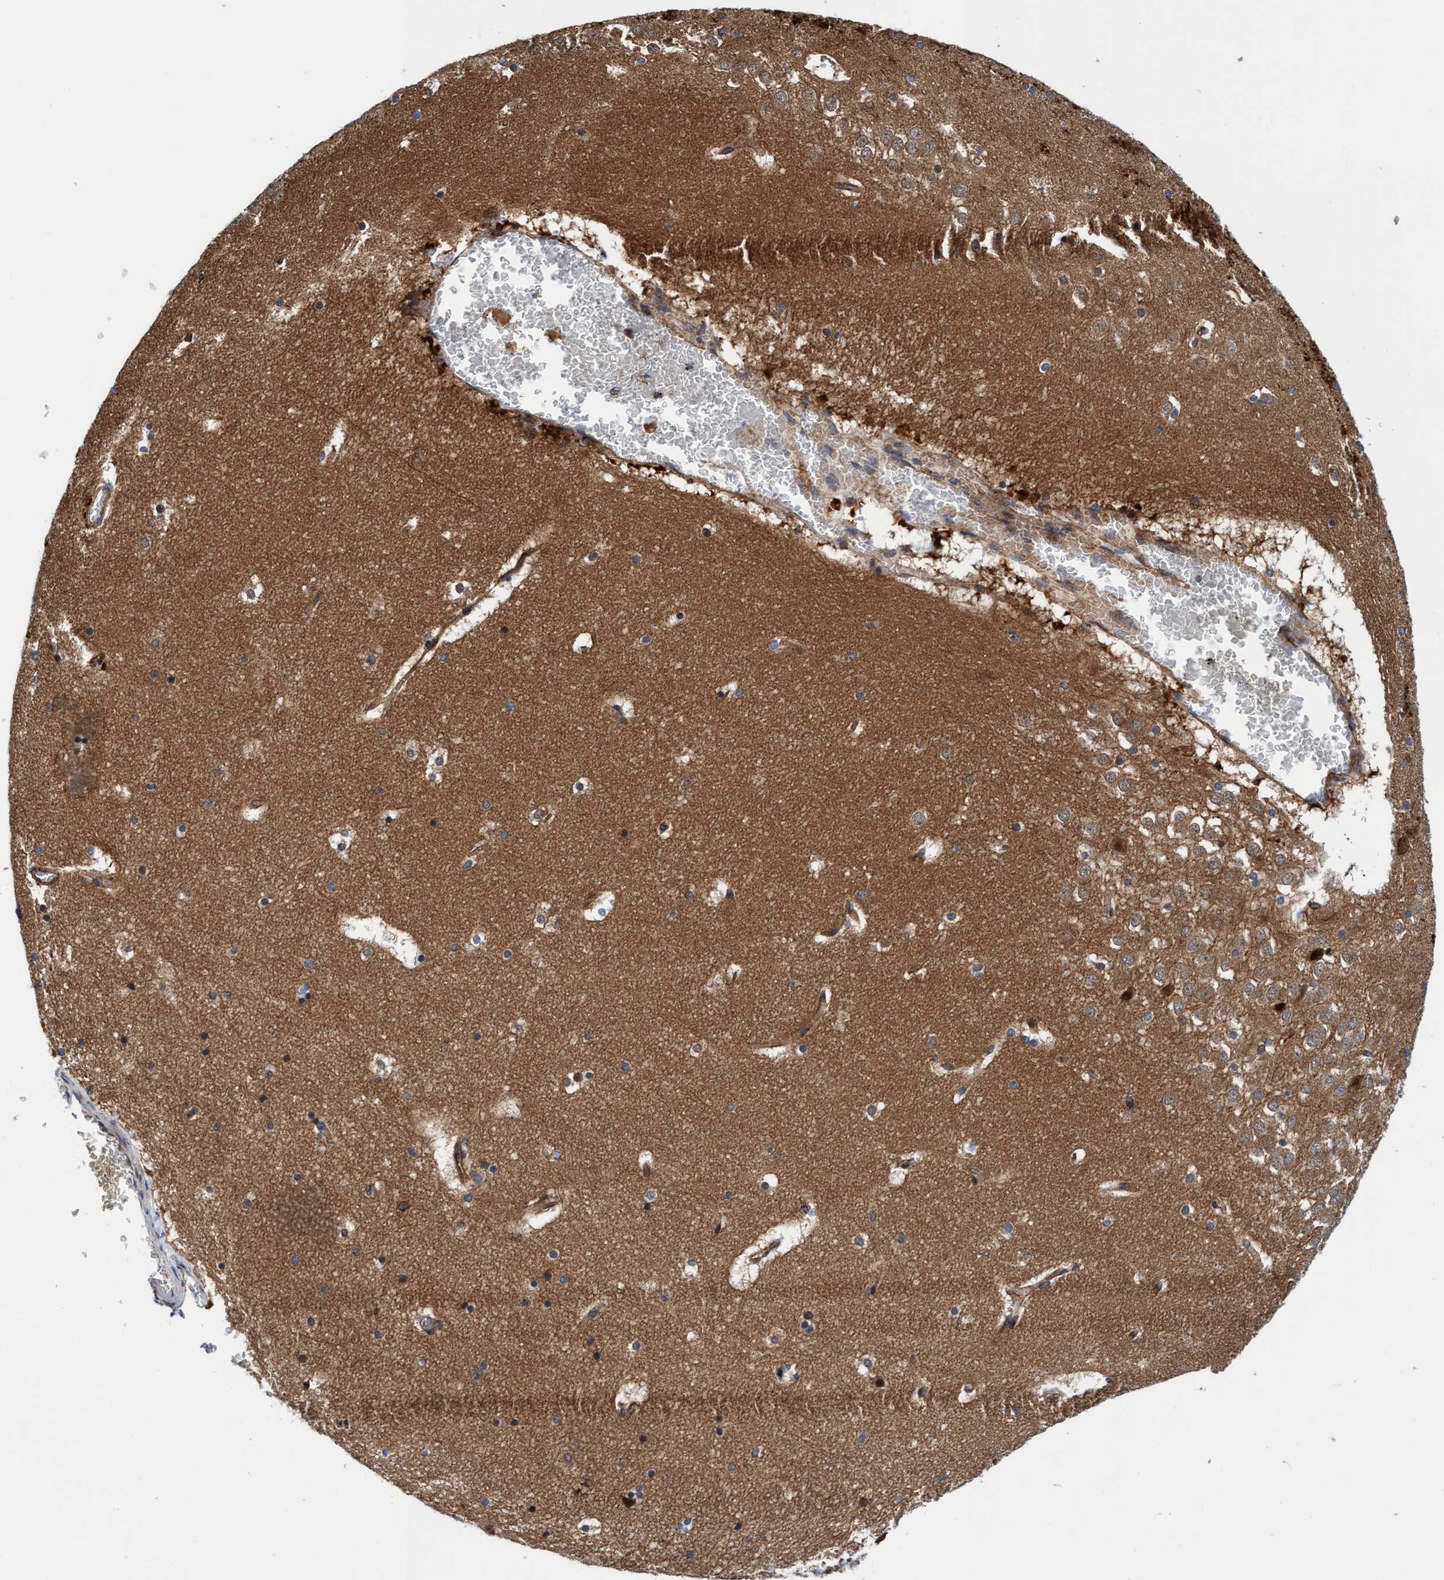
{"staining": {"intensity": "moderate", "quantity": "<25%", "location": "cytoplasmic/membranous"}, "tissue": "hippocampus", "cell_type": "Glial cells", "image_type": "normal", "snomed": [{"axis": "morphology", "description": "Normal tissue, NOS"}, {"axis": "topography", "description": "Hippocampus"}], "caption": "Moderate cytoplasmic/membranous protein positivity is seen in approximately <25% of glial cells in hippocampus. The staining was performed using DAB (3,3'-diaminobenzidine) to visualize the protein expression in brown, while the nuclei were stained in blue with hematoxylin (Magnification: 20x).", "gene": "MCM3AP", "patient": {"sex": "male", "age": 45}}